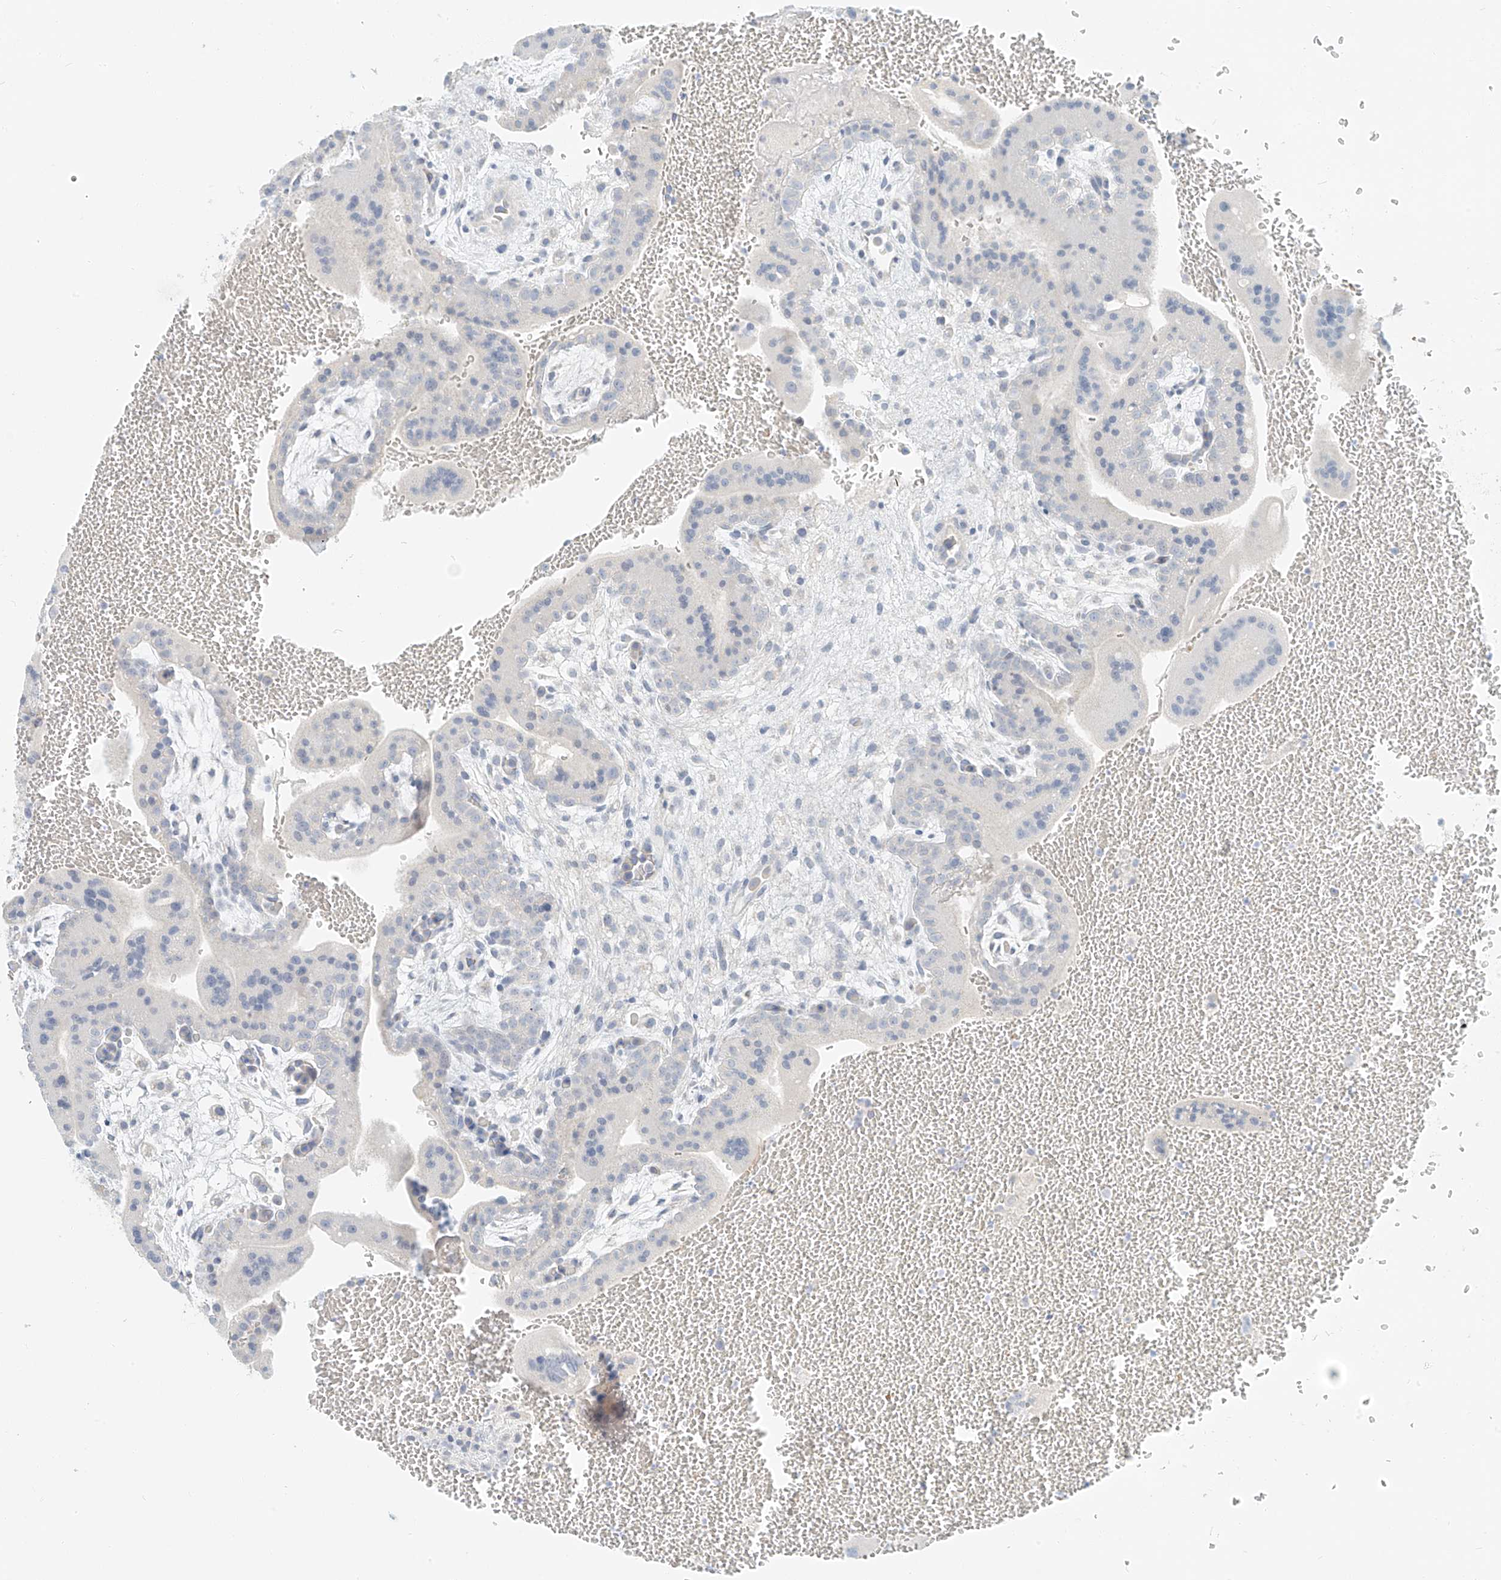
{"staining": {"intensity": "negative", "quantity": "none", "location": "none"}, "tissue": "placenta", "cell_type": "Trophoblastic cells", "image_type": "normal", "snomed": [{"axis": "morphology", "description": "Normal tissue, NOS"}, {"axis": "topography", "description": "Placenta"}], "caption": "Benign placenta was stained to show a protein in brown. There is no significant expression in trophoblastic cells. The staining is performed using DAB (3,3'-diaminobenzidine) brown chromogen with nuclei counter-stained in using hematoxylin.", "gene": "PGC", "patient": {"sex": "female", "age": 35}}